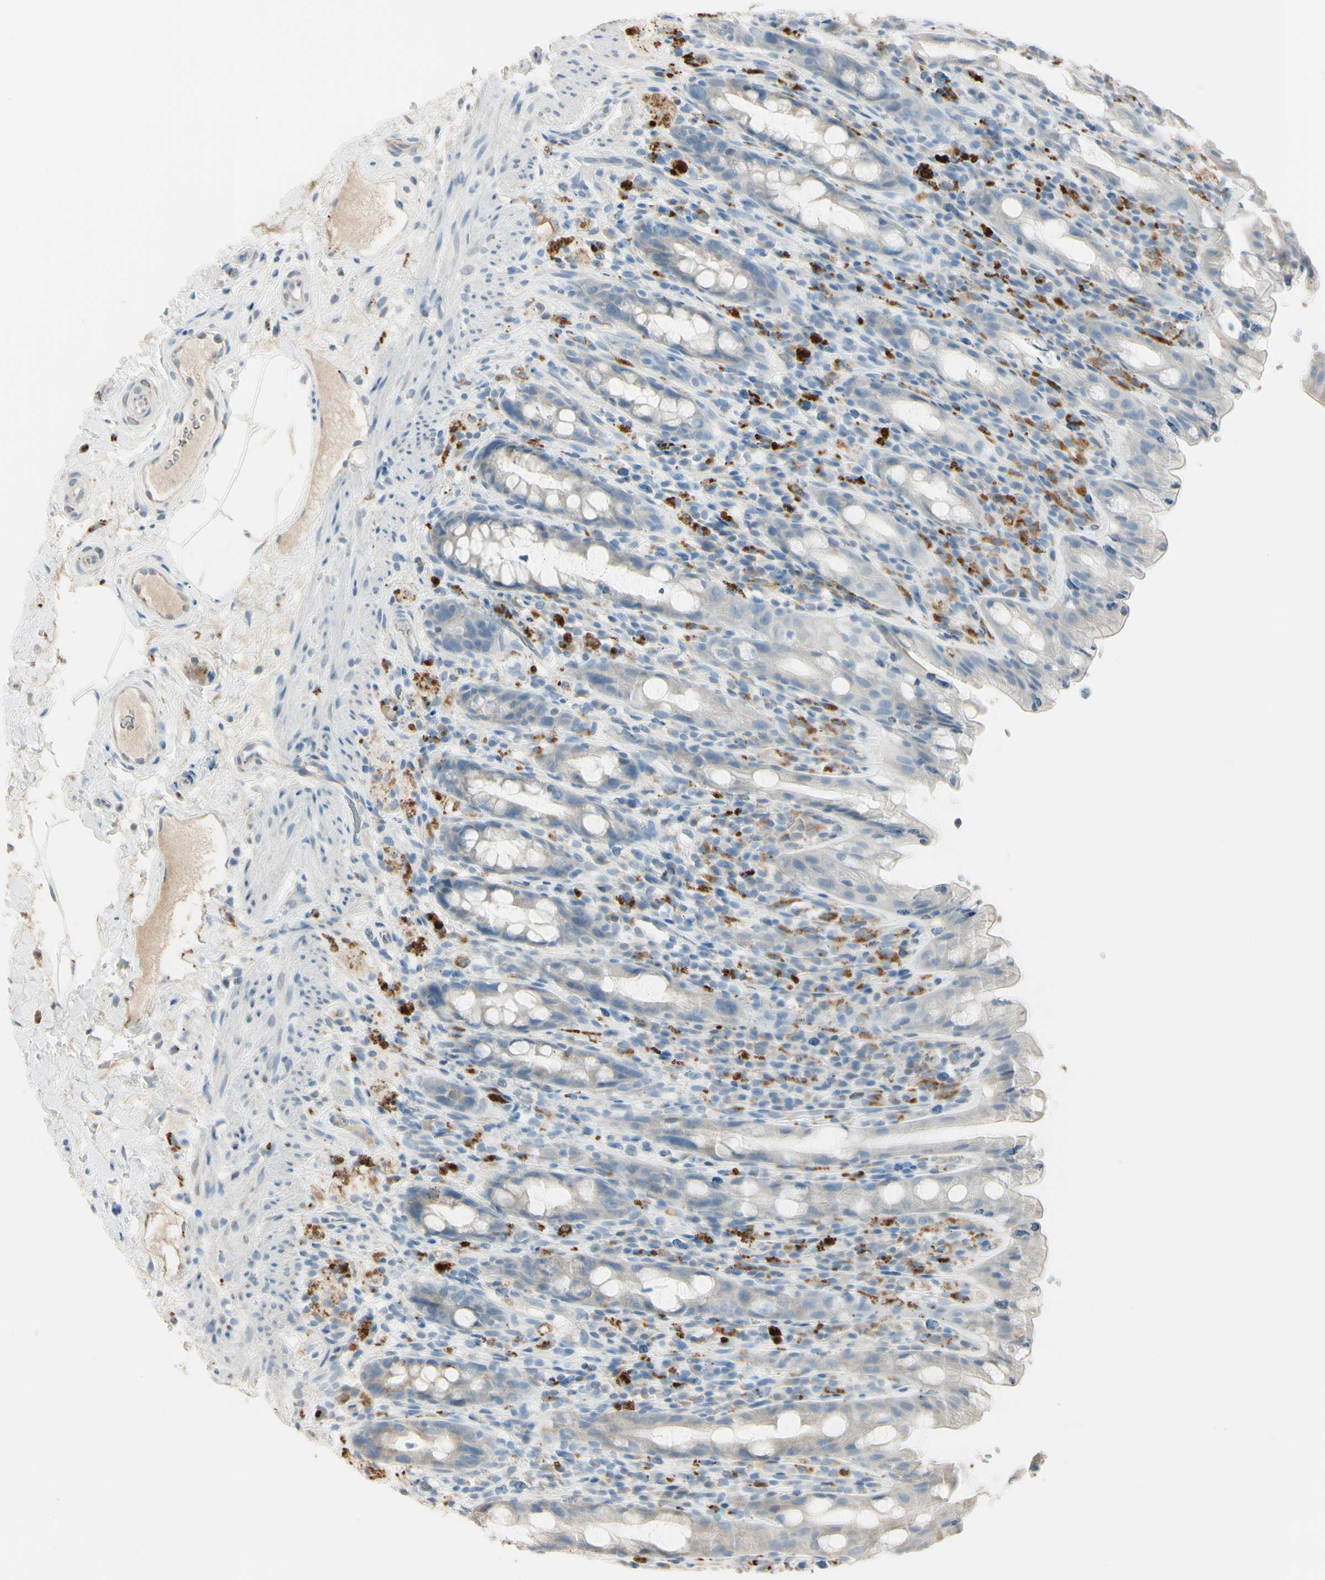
{"staining": {"intensity": "weak", "quantity": ">75%", "location": "cytoplasmic/membranous"}, "tissue": "rectum", "cell_type": "Glandular cells", "image_type": "normal", "snomed": [{"axis": "morphology", "description": "Normal tissue, NOS"}, {"axis": "topography", "description": "Rectum"}], "caption": "Protein staining of normal rectum shows weak cytoplasmic/membranous positivity in about >75% of glandular cells. (IHC, brightfield microscopy, high magnification).", "gene": "ANGPTL1", "patient": {"sex": "male", "age": 44}}